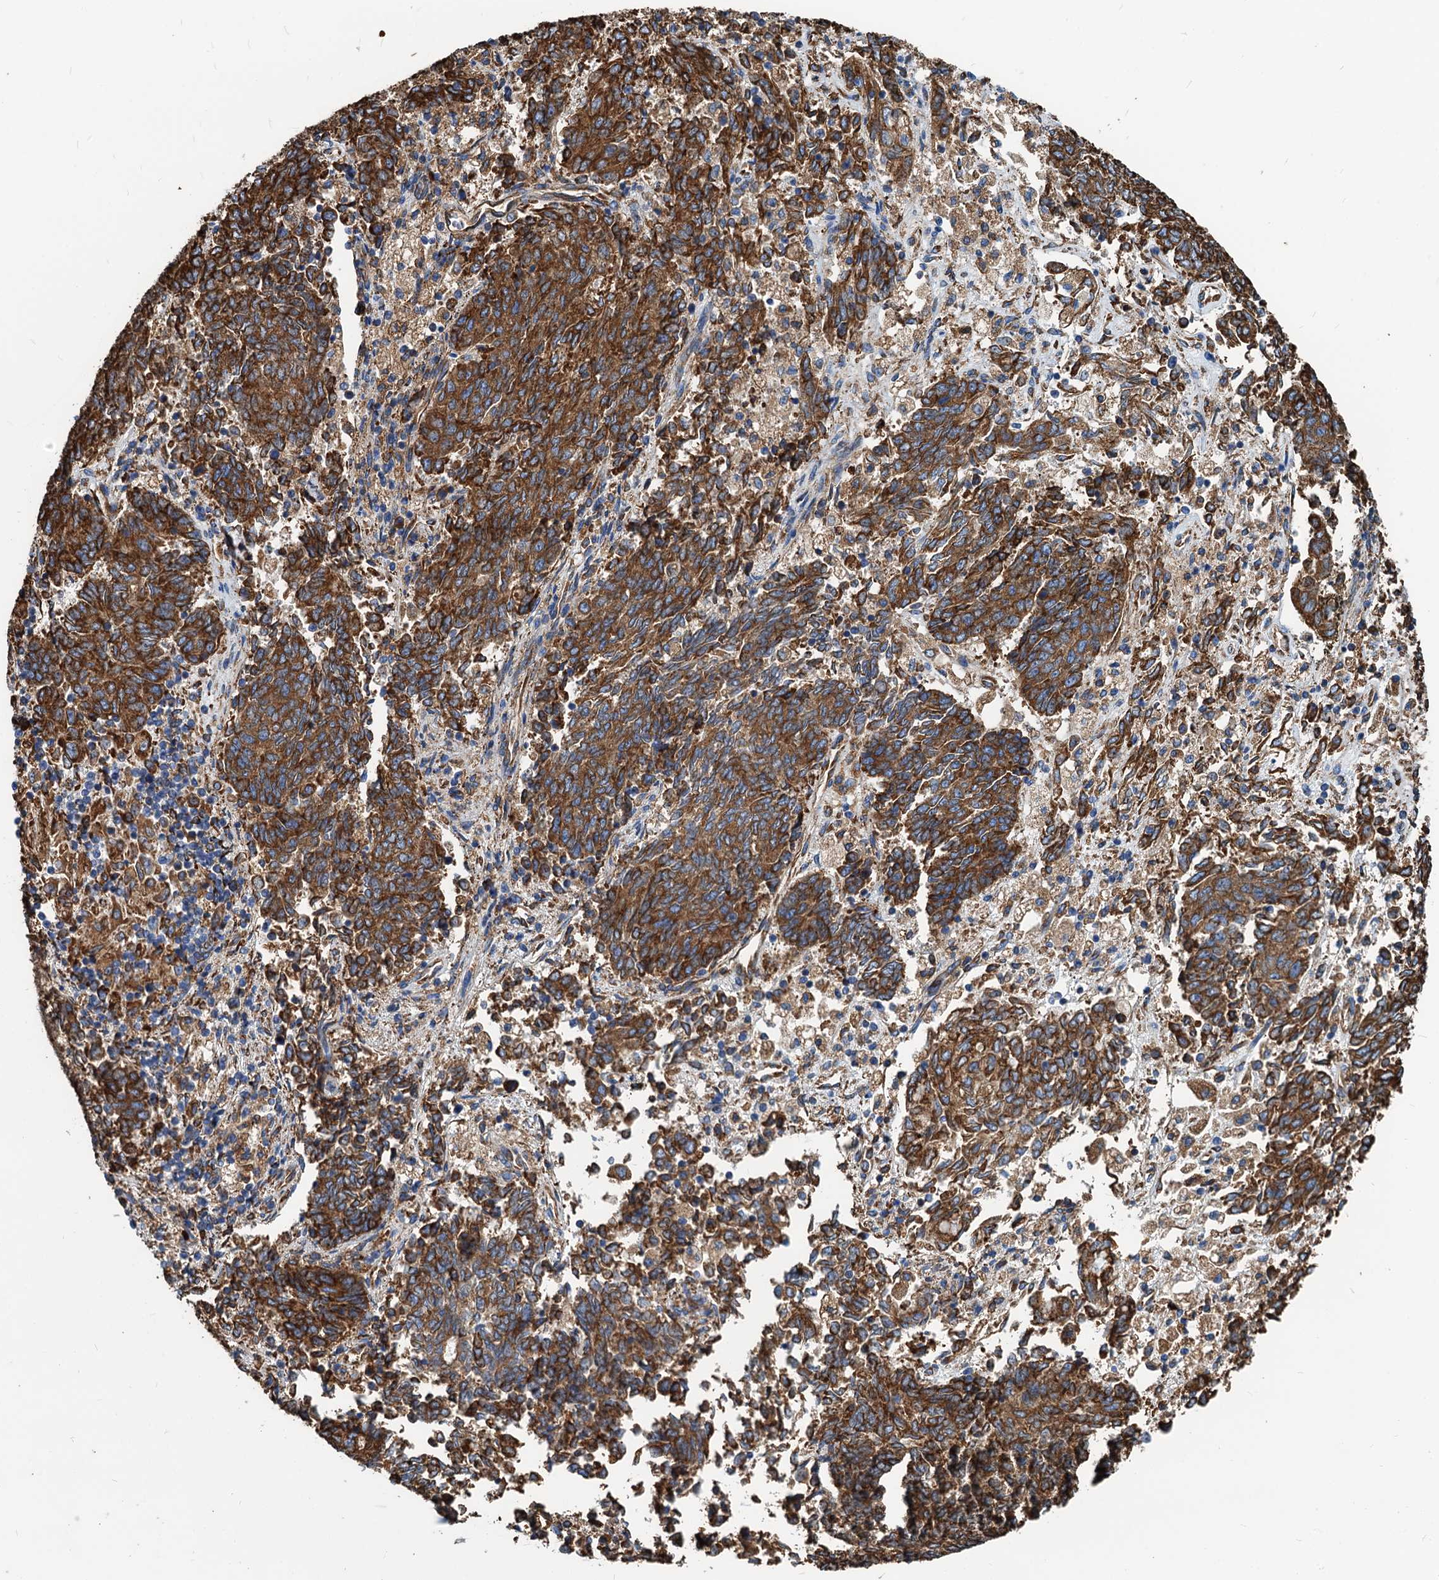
{"staining": {"intensity": "strong", "quantity": ">75%", "location": "cytoplasmic/membranous"}, "tissue": "endometrial cancer", "cell_type": "Tumor cells", "image_type": "cancer", "snomed": [{"axis": "morphology", "description": "Adenocarcinoma, NOS"}, {"axis": "topography", "description": "Endometrium"}], "caption": "High-power microscopy captured an immunohistochemistry (IHC) histopathology image of adenocarcinoma (endometrial), revealing strong cytoplasmic/membranous expression in approximately >75% of tumor cells.", "gene": "HSPA5", "patient": {"sex": "female", "age": 80}}